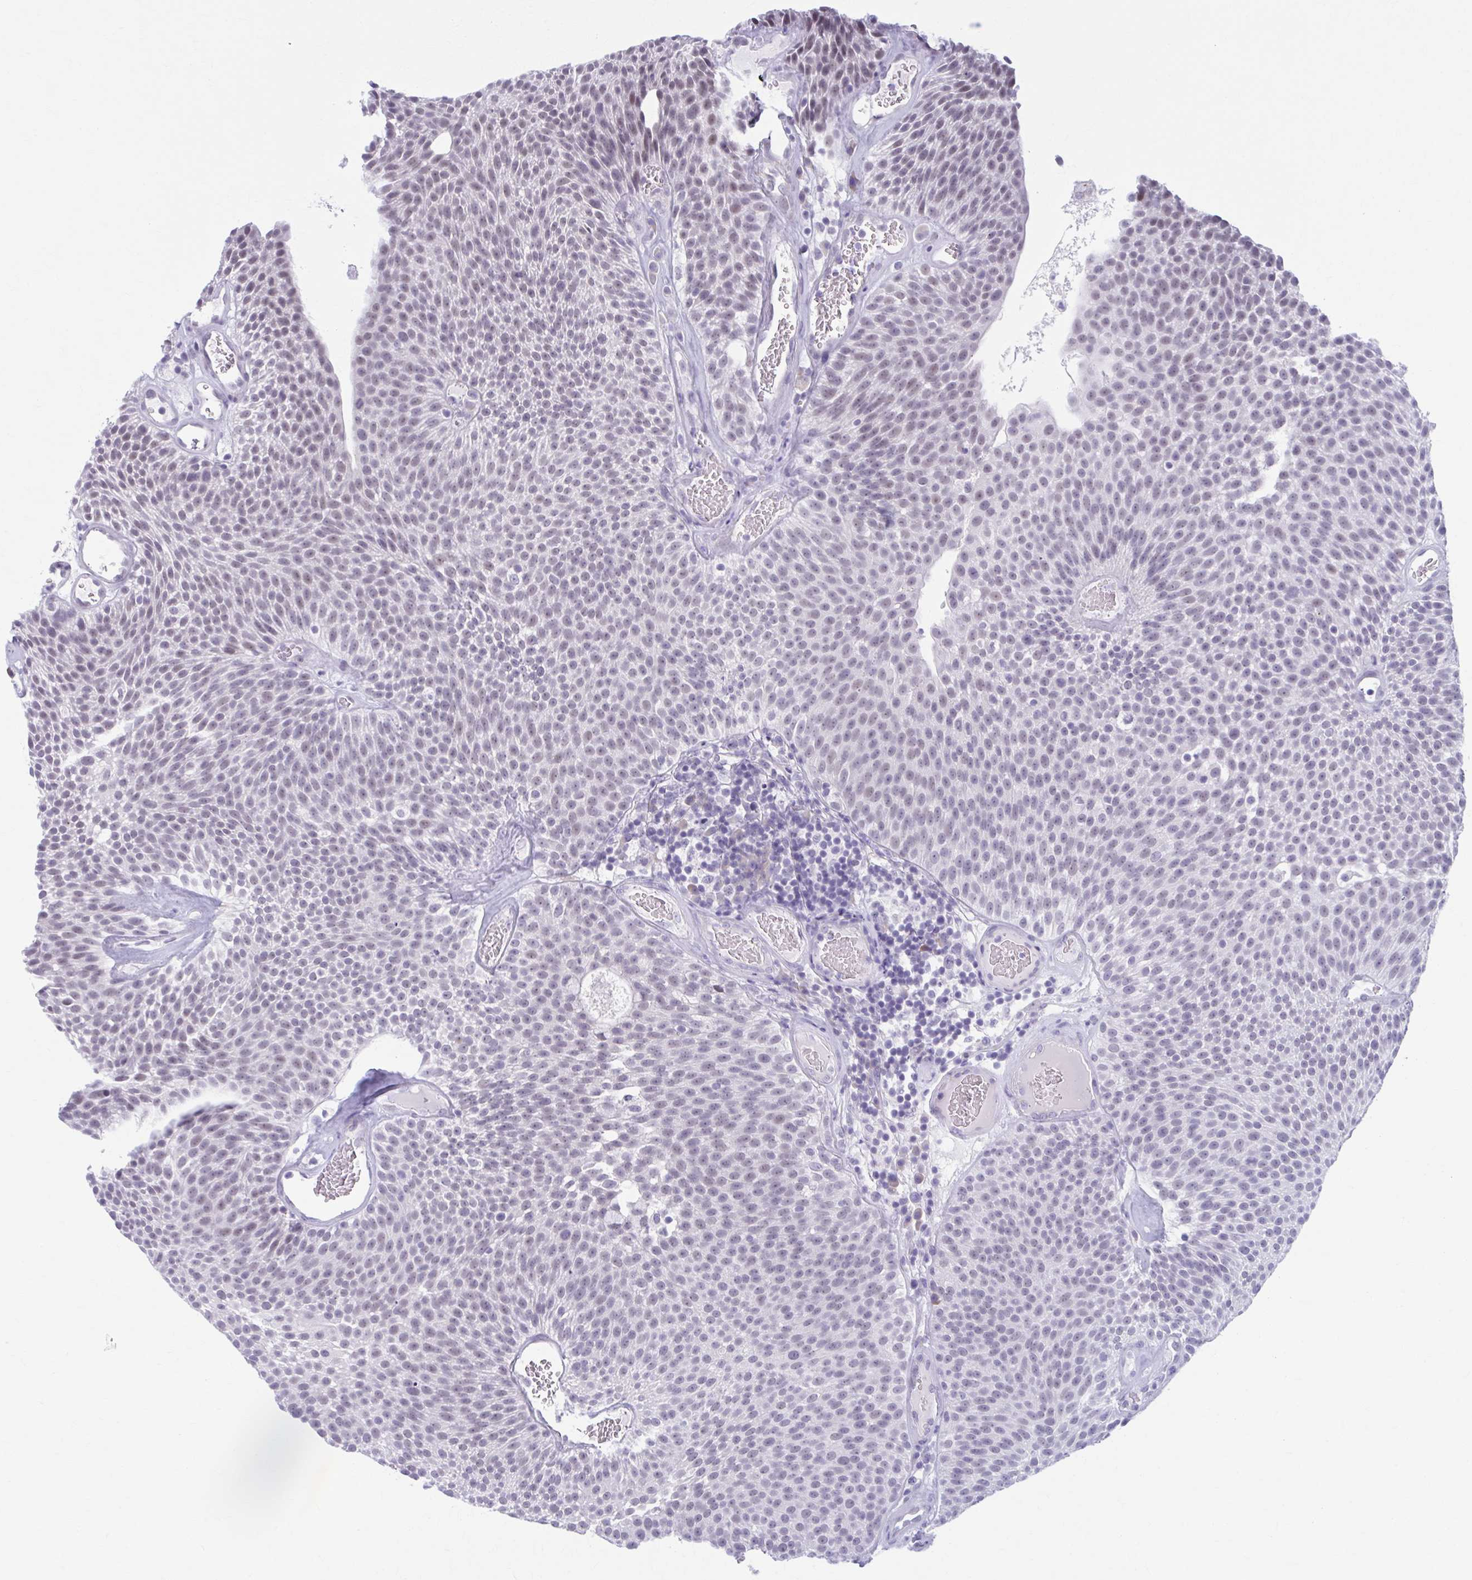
{"staining": {"intensity": "weak", "quantity": "25%-75%", "location": "nuclear"}, "tissue": "urothelial cancer", "cell_type": "Tumor cells", "image_type": "cancer", "snomed": [{"axis": "morphology", "description": "Urothelial carcinoma, Low grade"}, {"axis": "topography", "description": "Urinary bladder"}], "caption": "Weak nuclear staining is appreciated in about 25%-75% of tumor cells in low-grade urothelial carcinoma.", "gene": "CCDC105", "patient": {"sex": "female", "age": 79}}